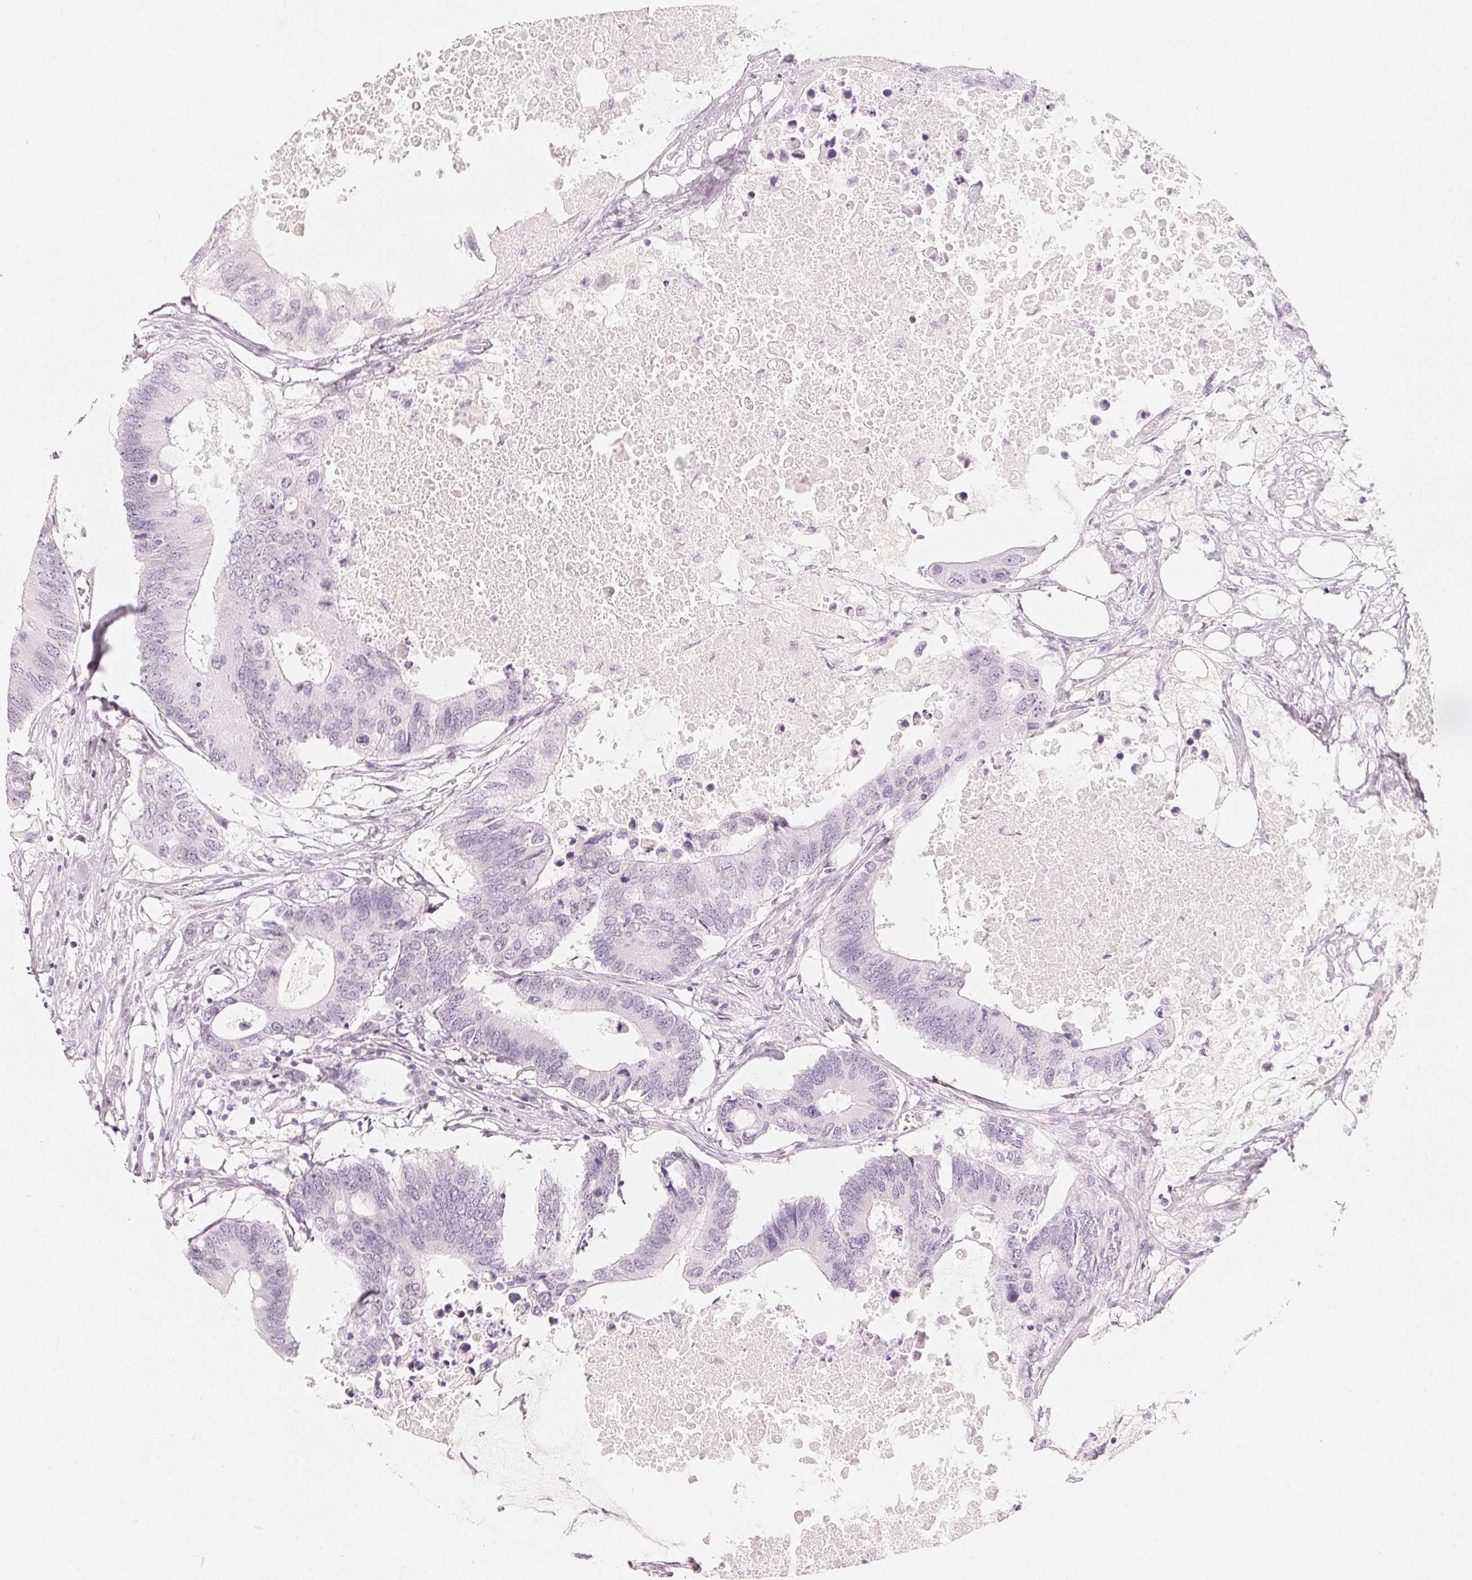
{"staining": {"intensity": "negative", "quantity": "none", "location": "none"}, "tissue": "colorectal cancer", "cell_type": "Tumor cells", "image_type": "cancer", "snomed": [{"axis": "morphology", "description": "Adenocarcinoma, NOS"}, {"axis": "topography", "description": "Colon"}], "caption": "A photomicrograph of adenocarcinoma (colorectal) stained for a protein demonstrates no brown staining in tumor cells. (IHC, brightfield microscopy, high magnification).", "gene": "SLC22A8", "patient": {"sex": "male", "age": 71}}